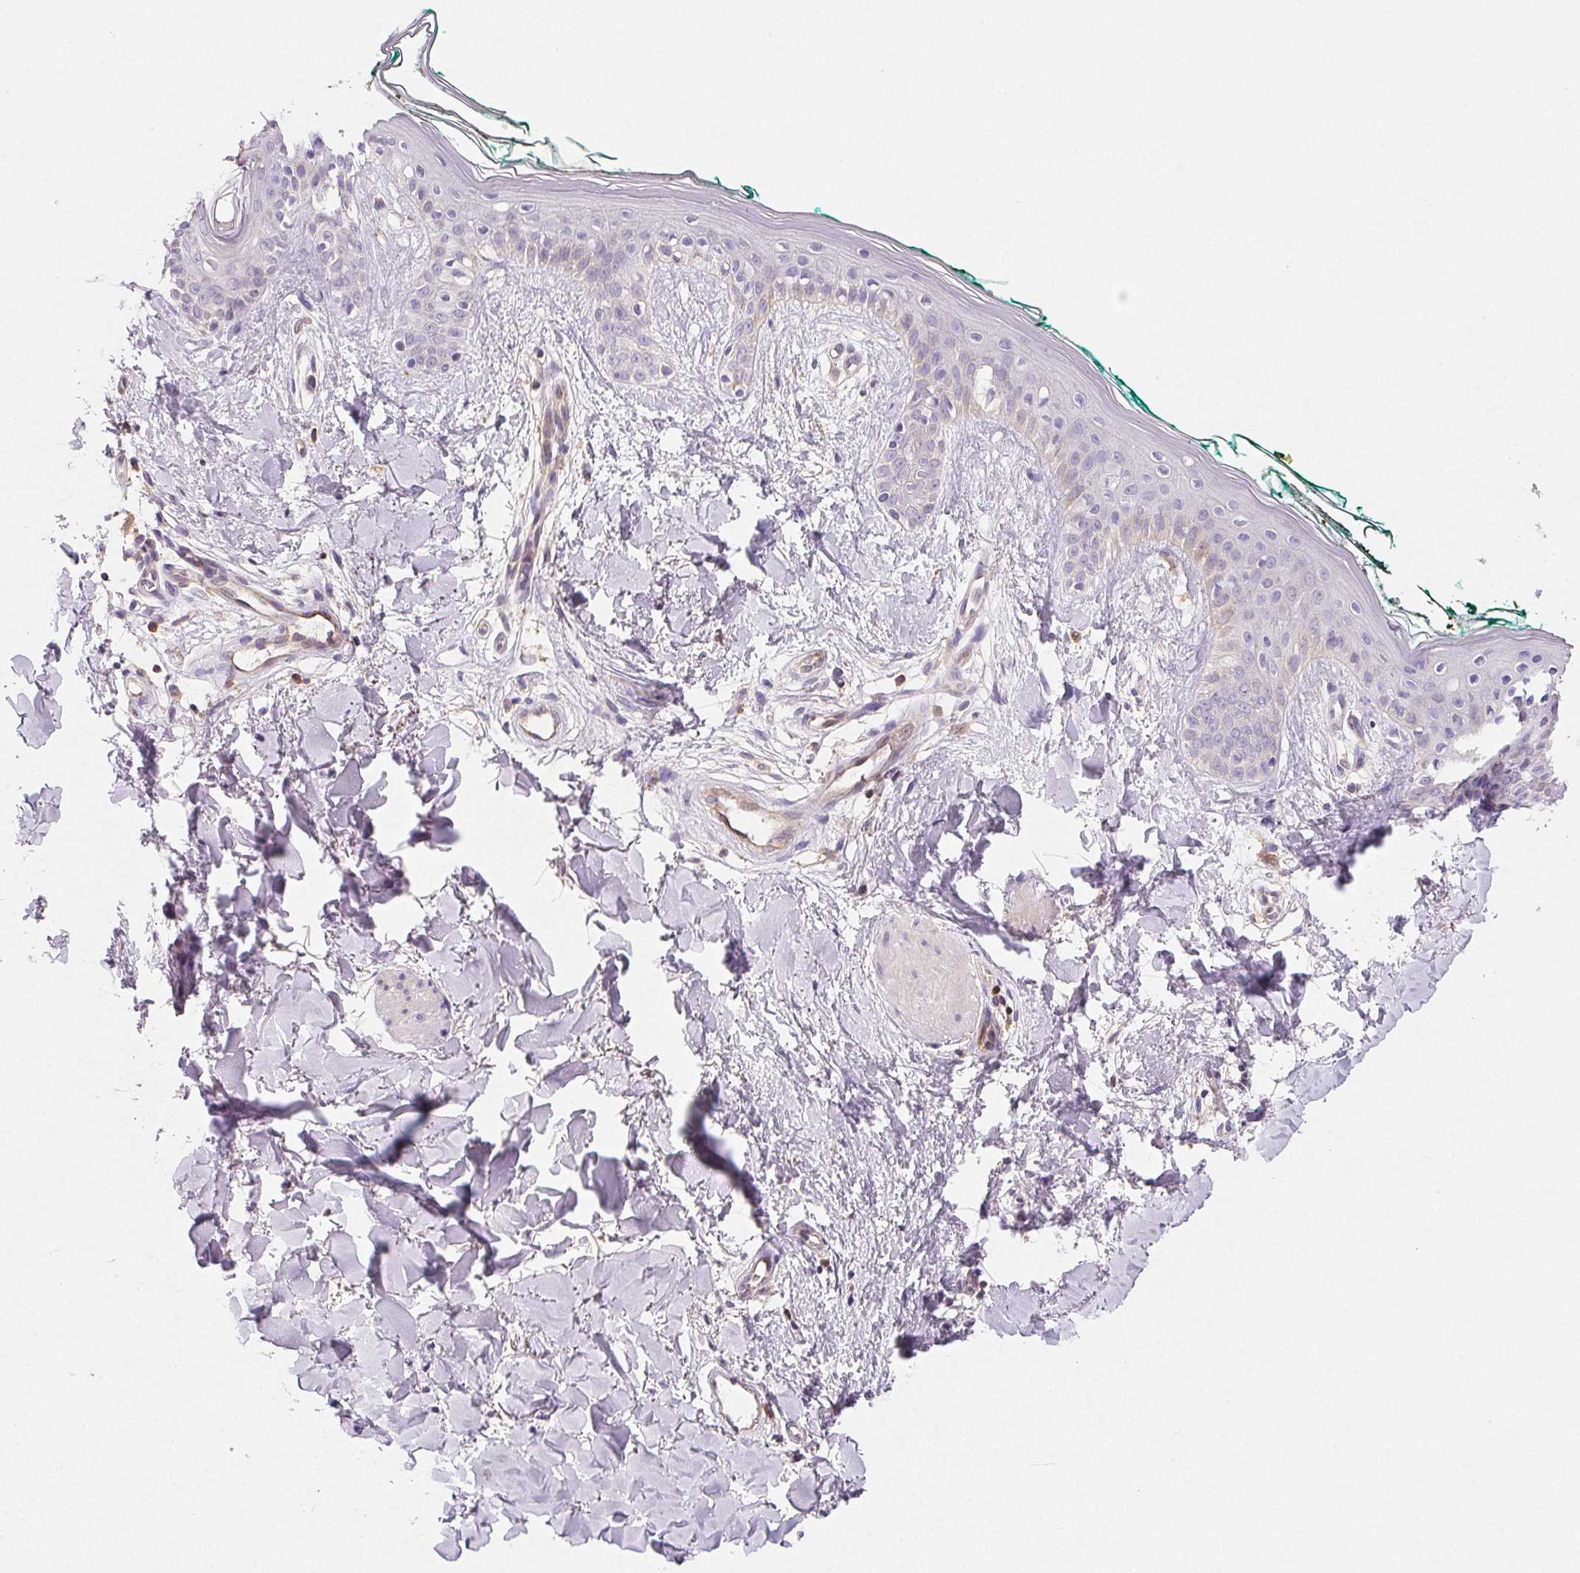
{"staining": {"intensity": "moderate", "quantity": "25%-75%", "location": "cytoplasmic/membranous"}, "tissue": "skin", "cell_type": "Fibroblasts", "image_type": "normal", "snomed": [{"axis": "morphology", "description": "Normal tissue, NOS"}, {"axis": "topography", "description": "Skin"}], "caption": "A brown stain highlights moderate cytoplasmic/membranous positivity of a protein in fibroblasts of unremarkable human skin. The protein of interest is stained brown, and the nuclei are stained in blue (DAB IHC with brightfield microscopy, high magnification).", "gene": "GBP1", "patient": {"sex": "female", "age": 34}}